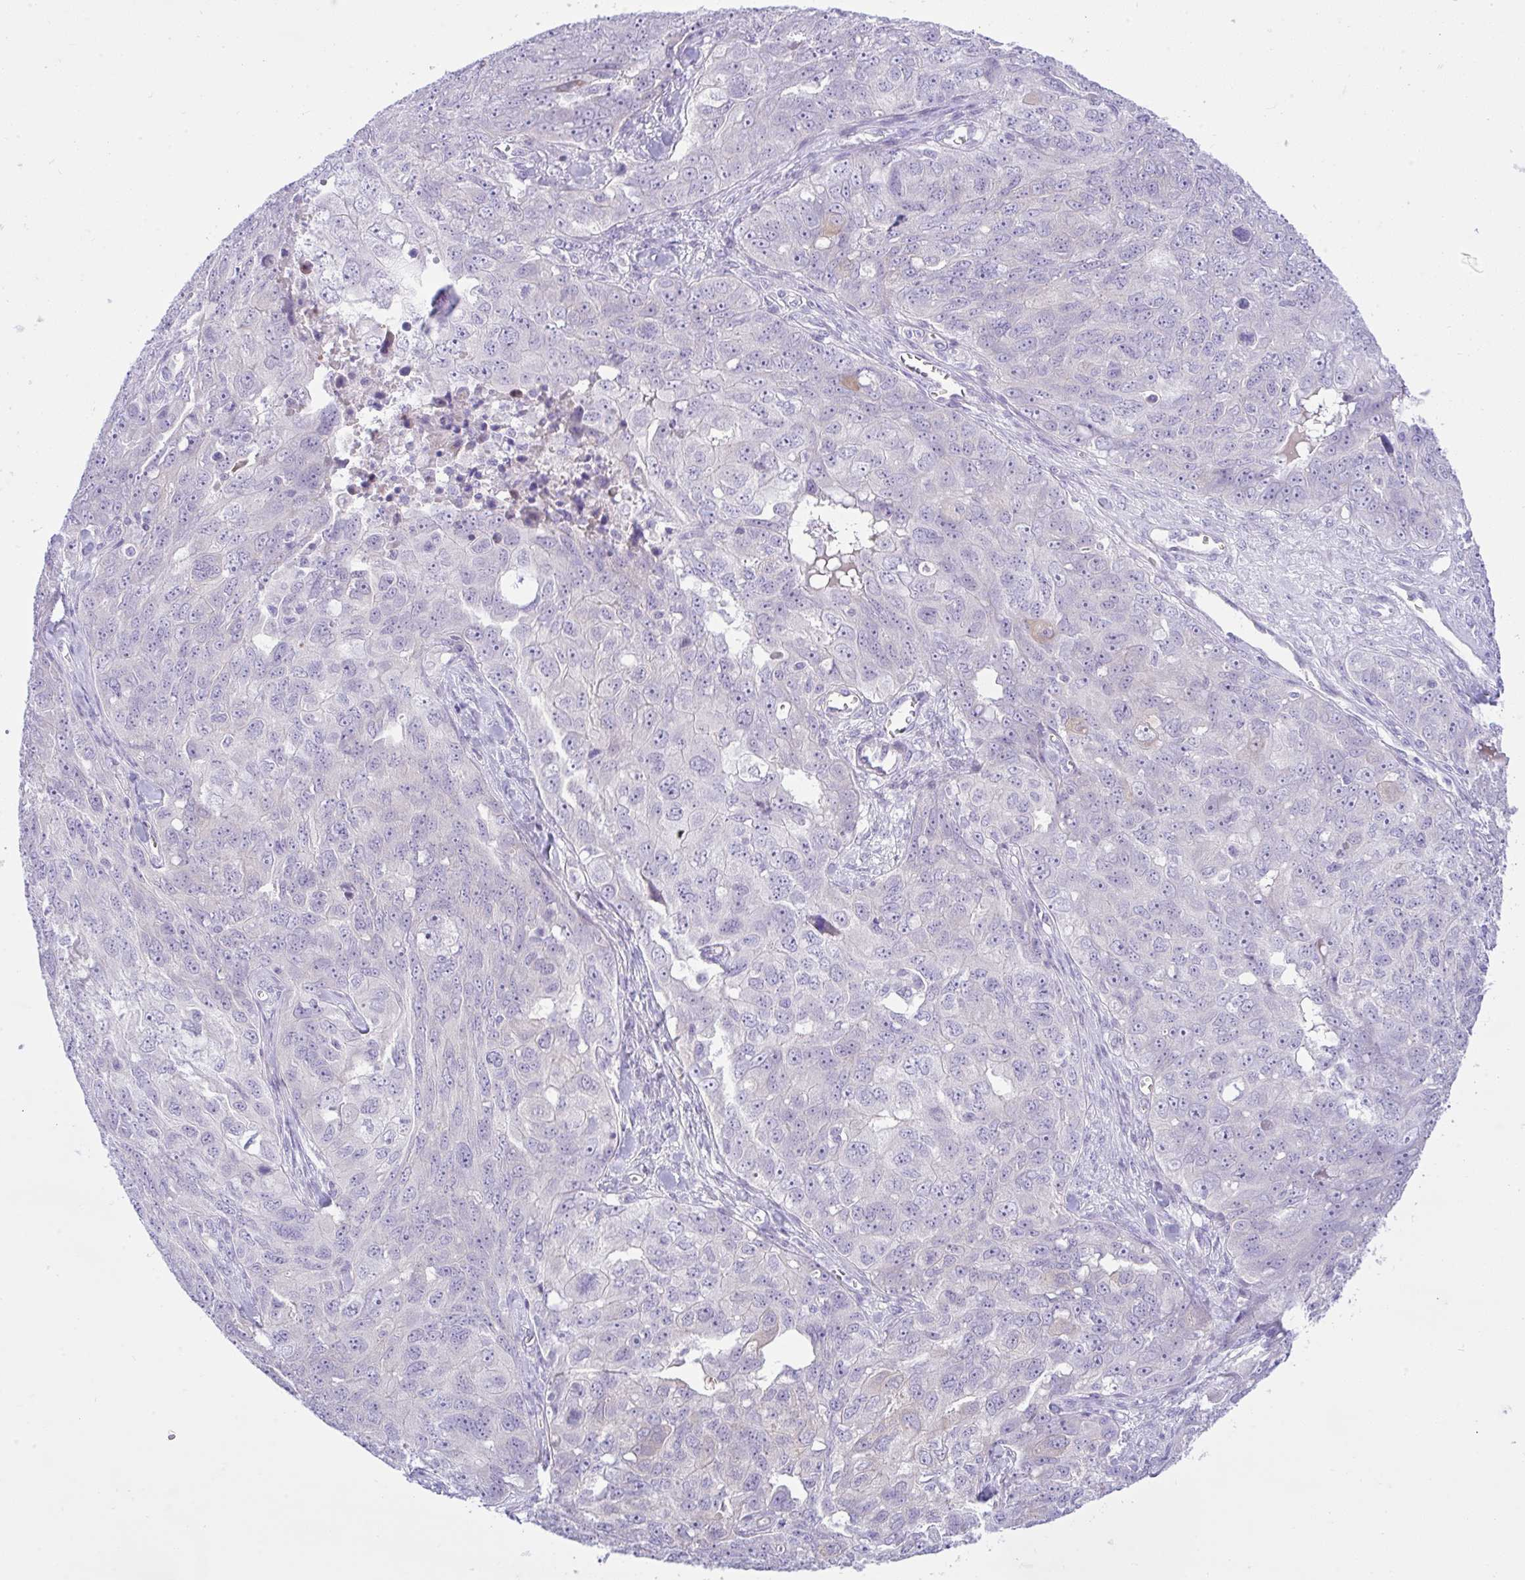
{"staining": {"intensity": "weak", "quantity": "<25%", "location": "cytoplasmic/membranous"}, "tissue": "ovarian cancer", "cell_type": "Tumor cells", "image_type": "cancer", "snomed": [{"axis": "morphology", "description": "Carcinoma, endometroid"}, {"axis": "topography", "description": "Ovary"}], "caption": "Ovarian cancer (endometroid carcinoma) was stained to show a protein in brown. There is no significant expression in tumor cells. (Stains: DAB immunohistochemistry (IHC) with hematoxylin counter stain, Microscopy: brightfield microscopy at high magnification).", "gene": "ZNF101", "patient": {"sex": "female", "age": 70}}